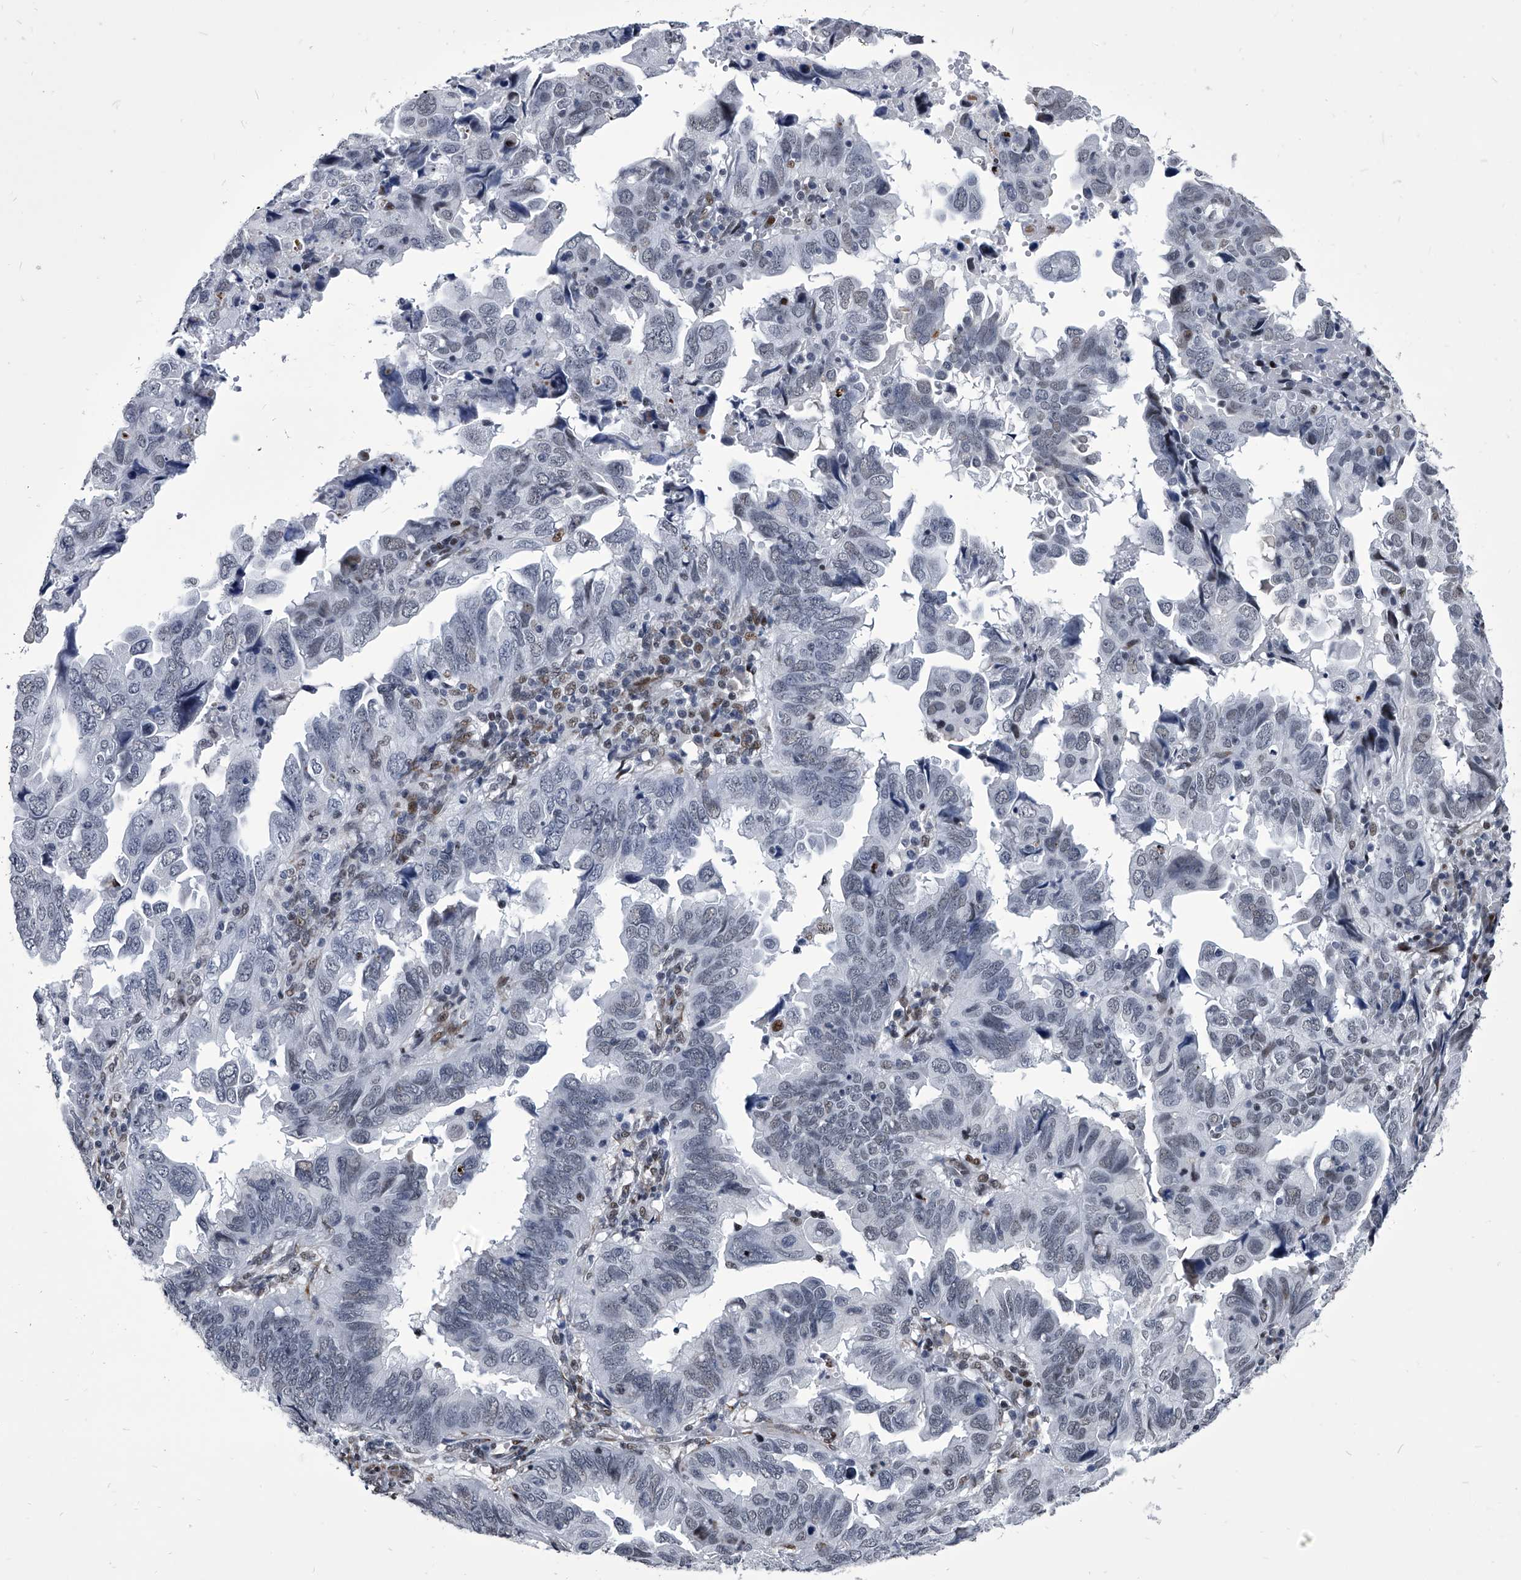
{"staining": {"intensity": "negative", "quantity": "none", "location": "none"}, "tissue": "endometrial cancer", "cell_type": "Tumor cells", "image_type": "cancer", "snomed": [{"axis": "morphology", "description": "Adenocarcinoma, NOS"}, {"axis": "topography", "description": "Uterus"}], "caption": "Micrograph shows no significant protein positivity in tumor cells of endometrial adenocarcinoma. (Immunohistochemistry (ihc), brightfield microscopy, high magnification).", "gene": "CMTR1", "patient": {"sex": "female", "age": 77}}